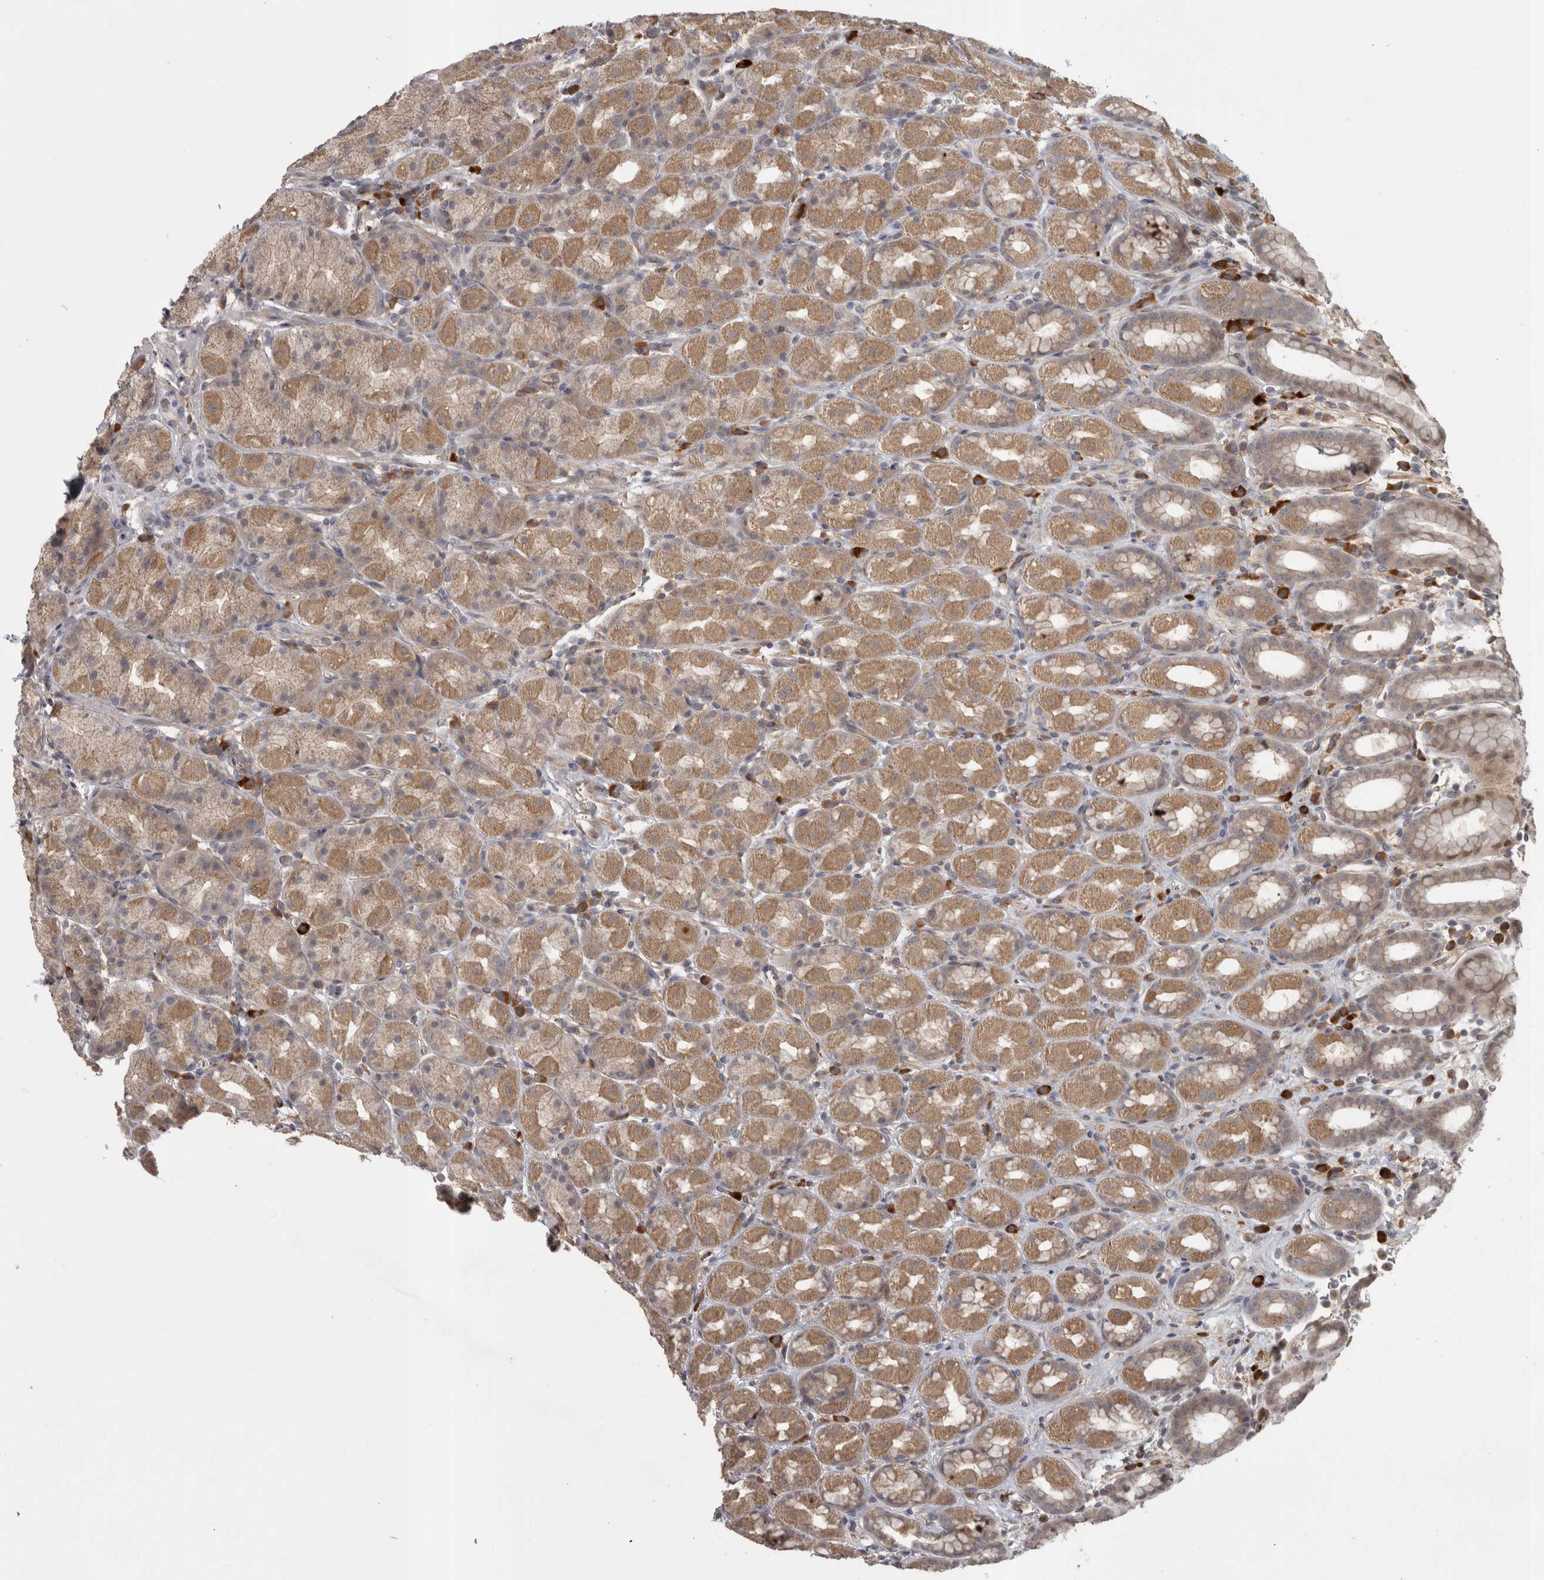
{"staining": {"intensity": "moderate", "quantity": ">75%", "location": "cytoplasmic/membranous"}, "tissue": "stomach", "cell_type": "Glandular cells", "image_type": "normal", "snomed": [{"axis": "morphology", "description": "Normal tissue, NOS"}, {"axis": "topography", "description": "Stomach, upper"}], "caption": "IHC staining of unremarkable stomach, which exhibits medium levels of moderate cytoplasmic/membranous positivity in approximately >75% of glandular cells indicating moderate cytoplasmic/membranous protein positivity. The staining was performed using DAB (3,3'-diaminobenzidine) (brown) for protein detection and nuclei were counterstained in hematoxylin (blue).", "gene": "SLCO5A1", "patient": {"sex": "male", "age": 68}}